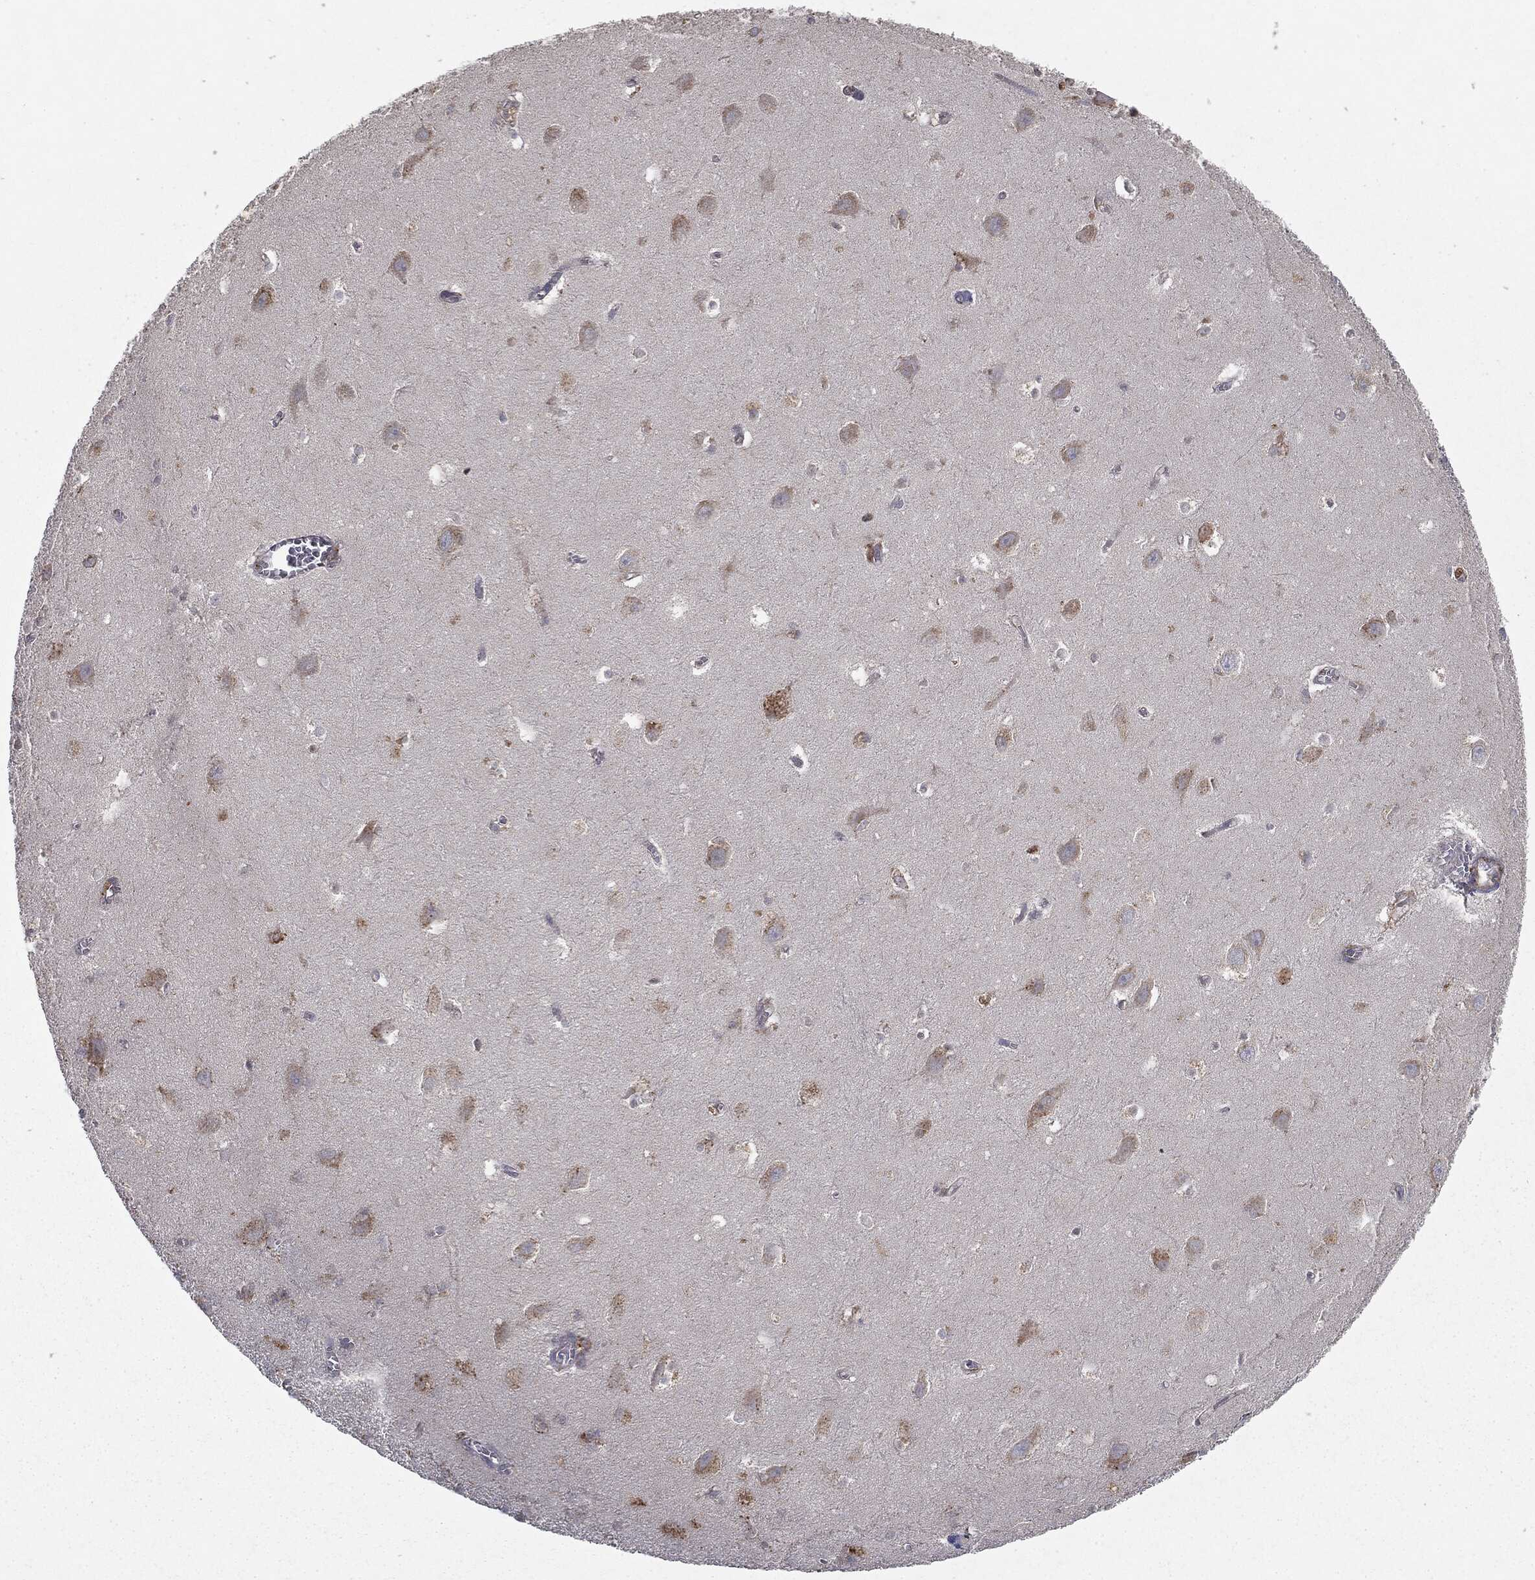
{"staining": {"intensity": "negative", "quantity": "none", "location": "none"}, "tissue": "hippocampus", "cell_type": "Glial cells", "image_type": "normal", "snomed": [{"axis": "morphology", "description": "Normal tissue, NOS"}, {"axis": "topography", "description": "Hippocampus"}], "caption": "High power microscopy photomicrograph of an IHC histopathology image of benign hippocampus, revealing no significant staining in glial cells.", "gene": "CTSA", "patient": {"sex": "female", "age": 64}}